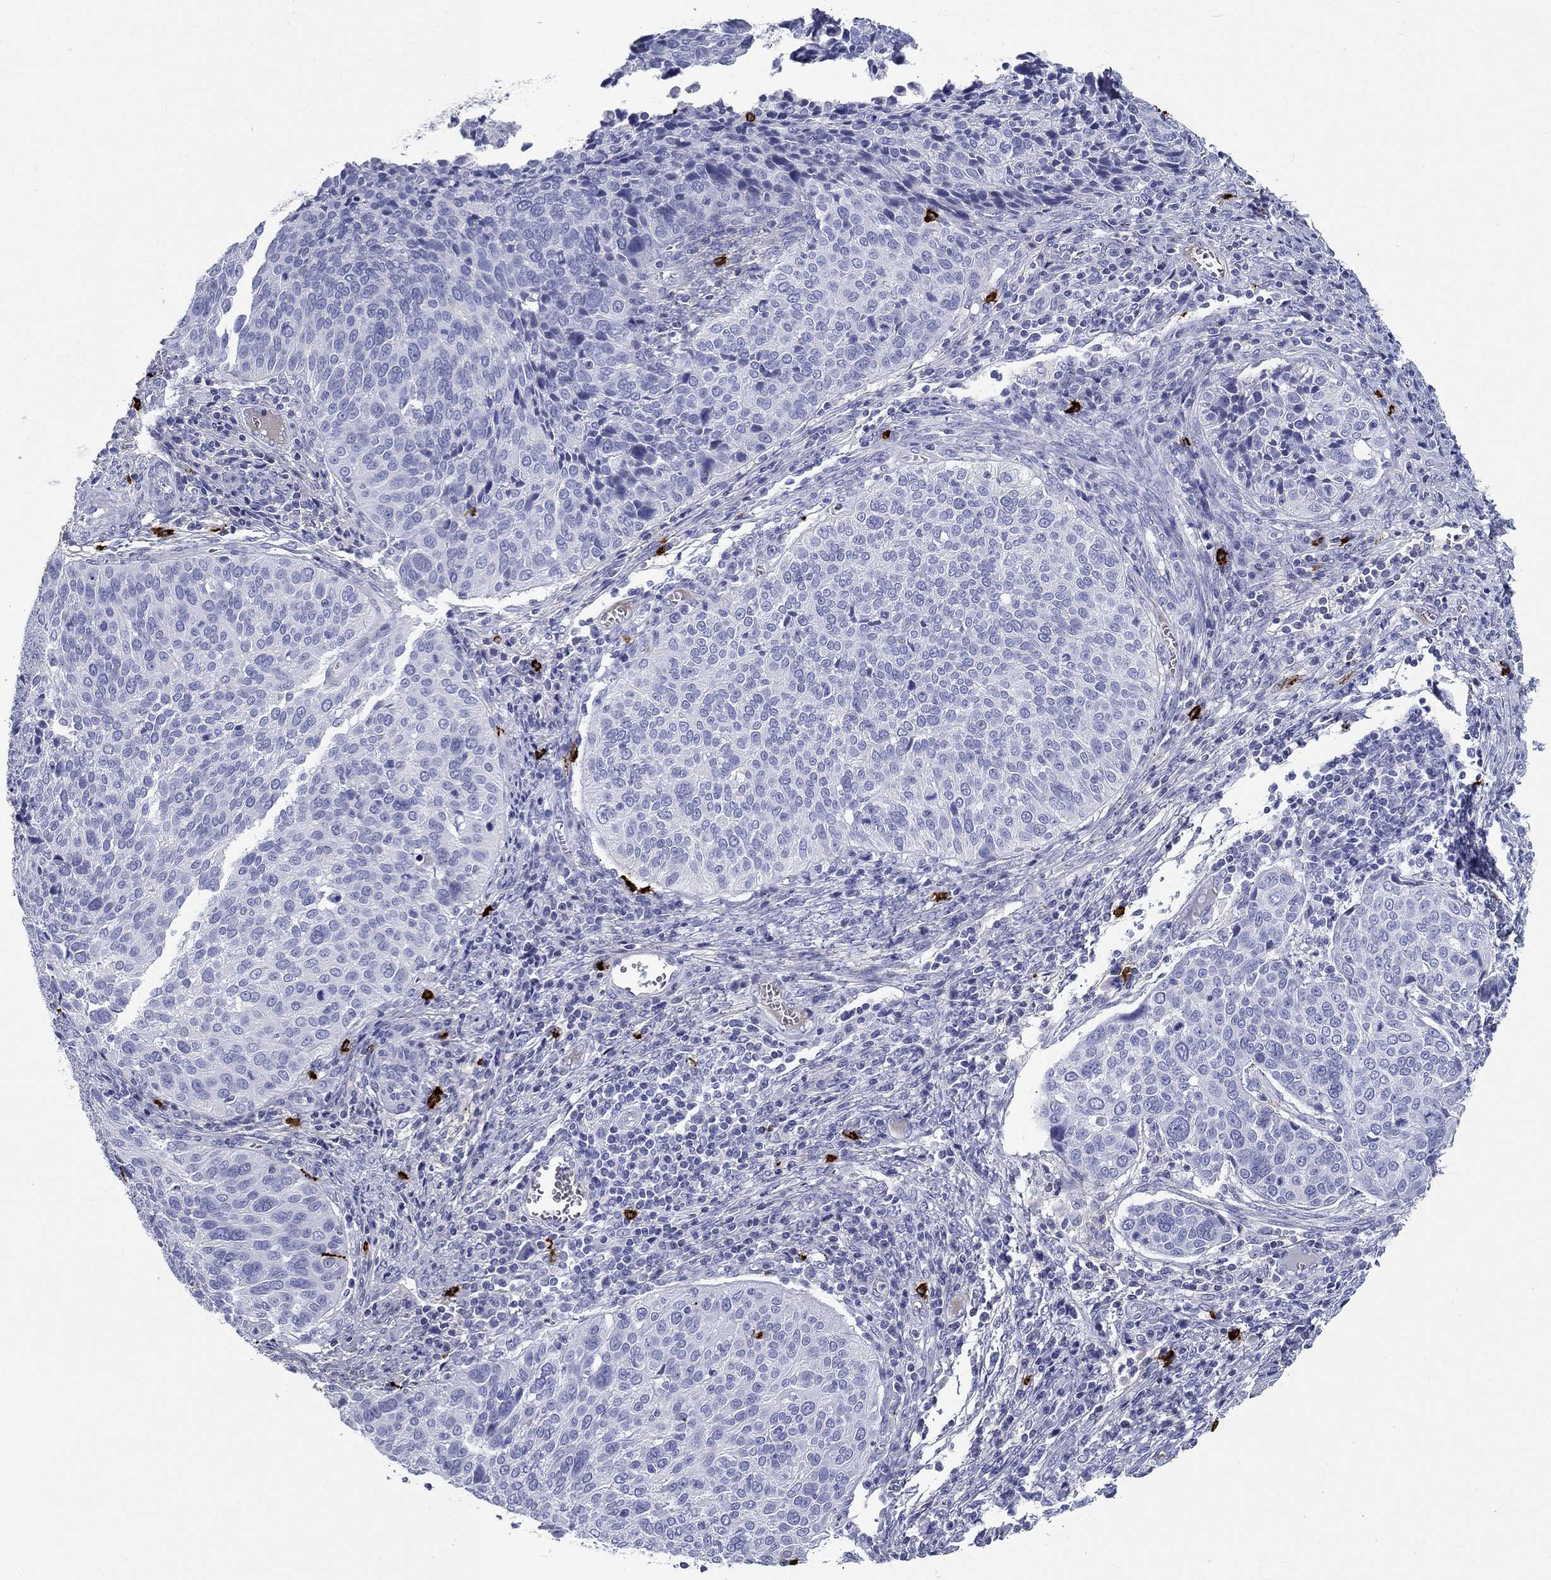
{"staining": {"intensity": "negative", "quantity": "none", "location": "none"}, "tissue": "cervical cancer", "cell_type": "Tumor cells", "image_type": "cancer", "snomed": [{"axis": "morphology", "description": "Squamous cell carcinoma, NOS"}, {"axis": "topography", "description": "Cervix"}], "caption": "Protein analysis of squamous cell carcinoma (cervical) reveals no significant staining in tumor cells.", "gene": "CD40LG", "patient": {"sex": "female", "age": 39}}